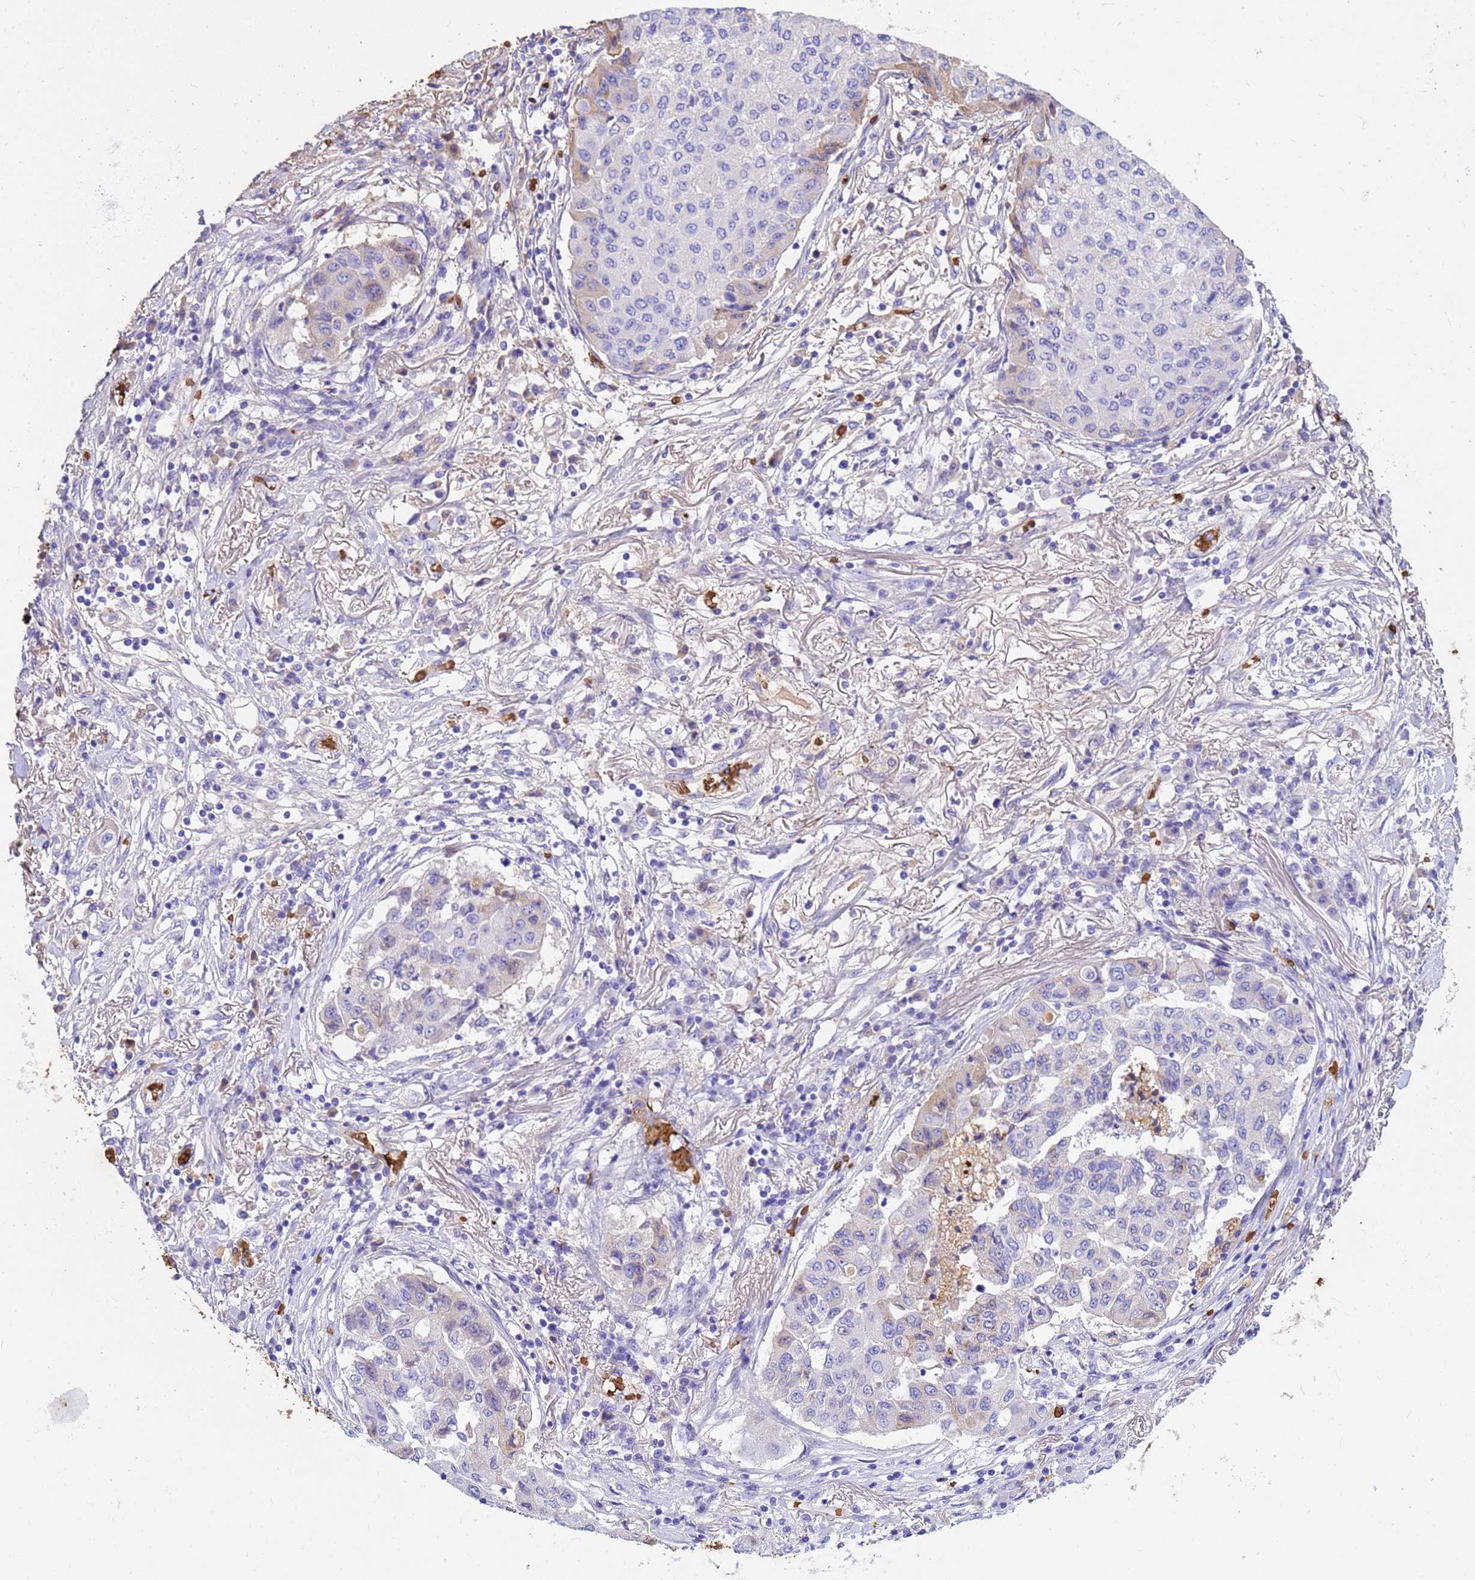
{"staining": {"intensity": "weak", "quantity": "<25%", "location": "cytoplasmic/membranous"}, "tissue": "lung cancer", "cell_type": "Tumor cells", "image_type": "cancer", "snomed": [{"axis": "morphology", "description": "Squamous cell carcinoma, NOS"}, {"axis": "topography", "description": "Lung"}], "caption": "This is a photomicrograph of IHC staining of lung cancer, which shows no expression in tumor cells. (DAB immunohistochemistry (IHC) visualized using brightfield microscopy, high magnification).", "gene": "HBA2", "patient": {"sex": "male", "age": 74}}